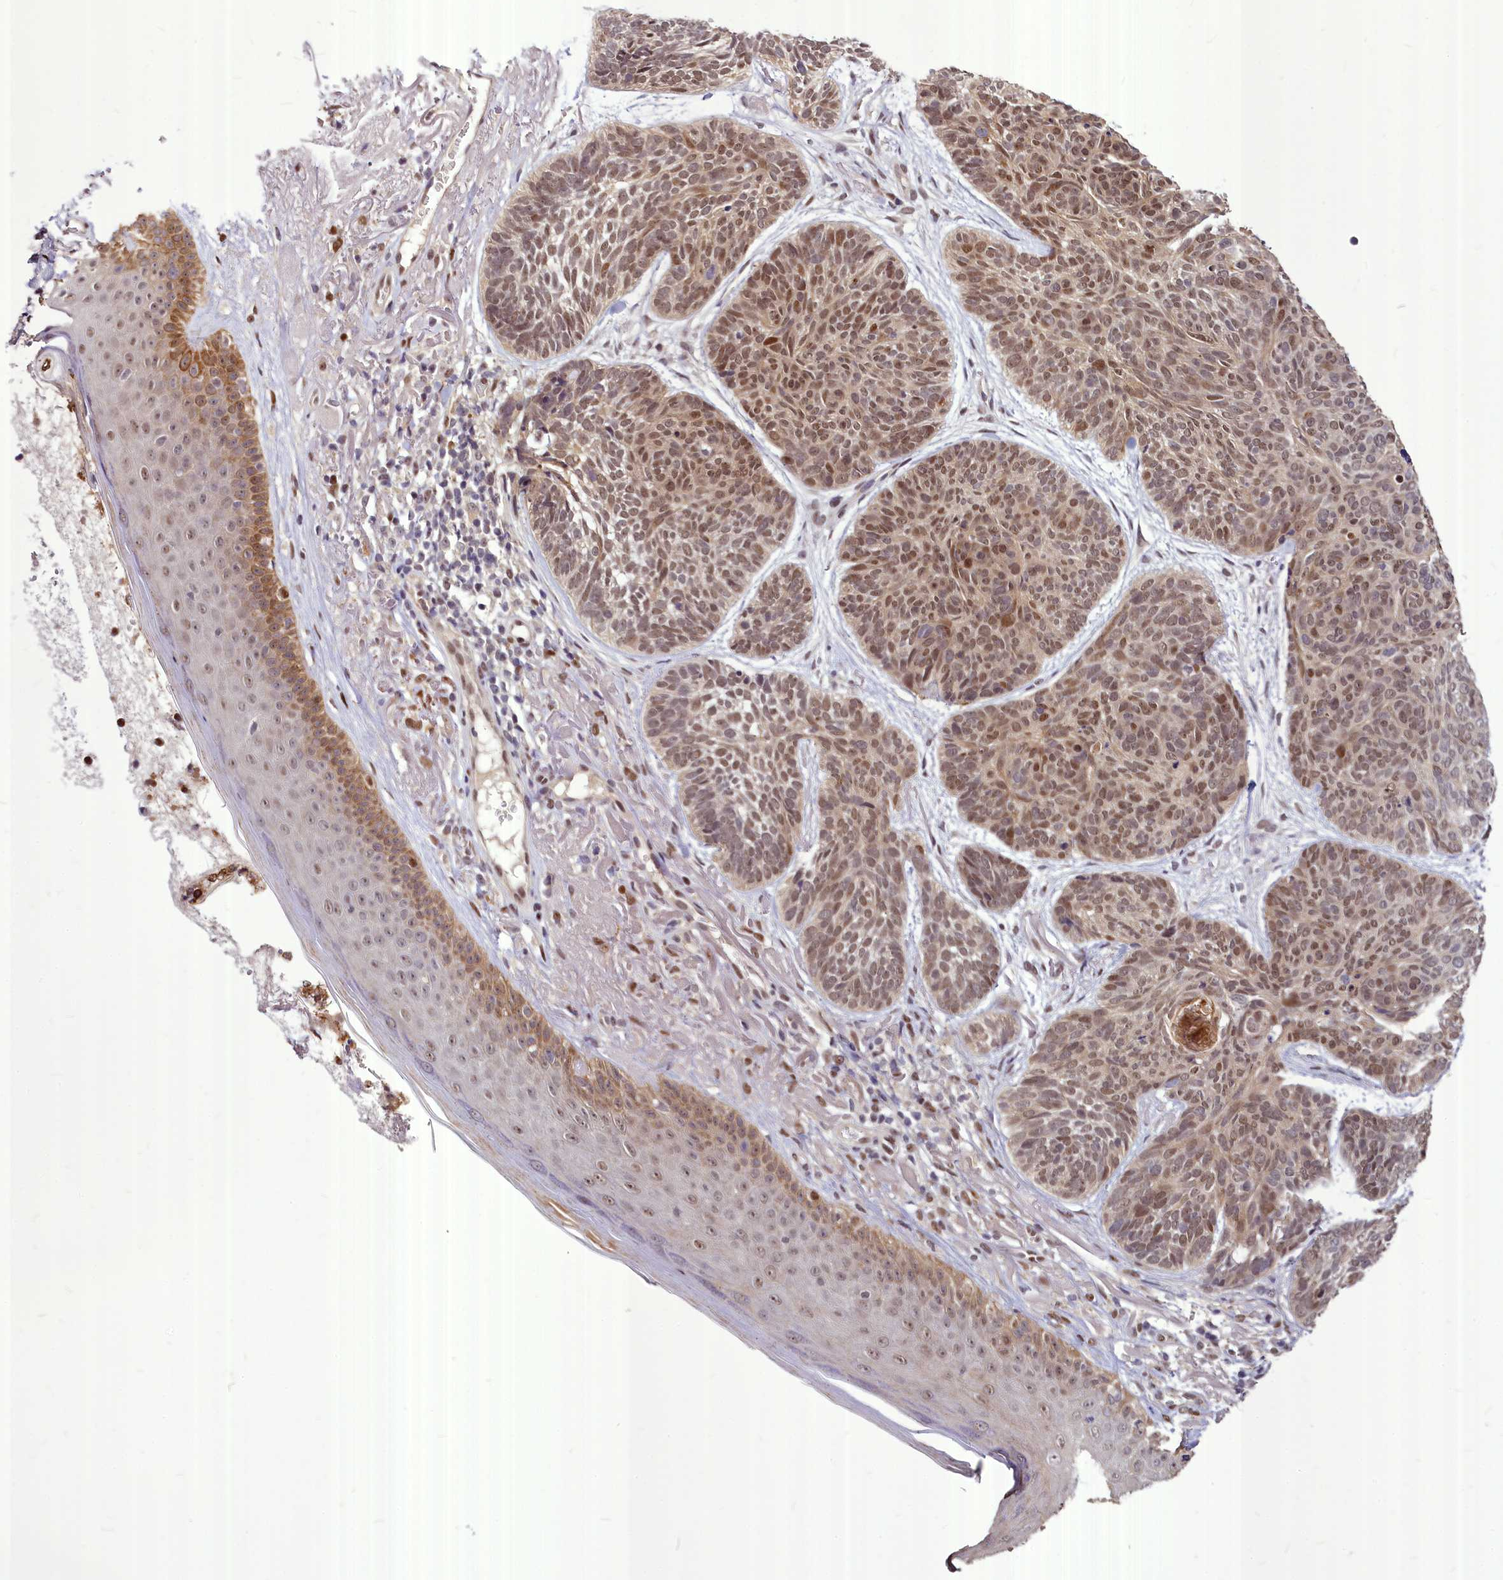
{"staining": {"intensity": "moderate", "quantity": ">75%", "location": "nuclear"}, "tissue": "skin cancer", "cell_type": "Tumor cells", "image_type": "cancer", "snomed": [{"axis": "morphology", "description": "Normal tissue, NOS"}, {"axis": "morphology", "description": "Basal cell carcinoma"}, {"axis": "topography", "description": "Skin"}], "caption": "Tumor cells show medium levels of moderate nuclear positivity in approximately >75% of cells in human skin basal cell carcinoma.", "gene": "MAML2", "patient": {"sex": "male", "age": 66}}